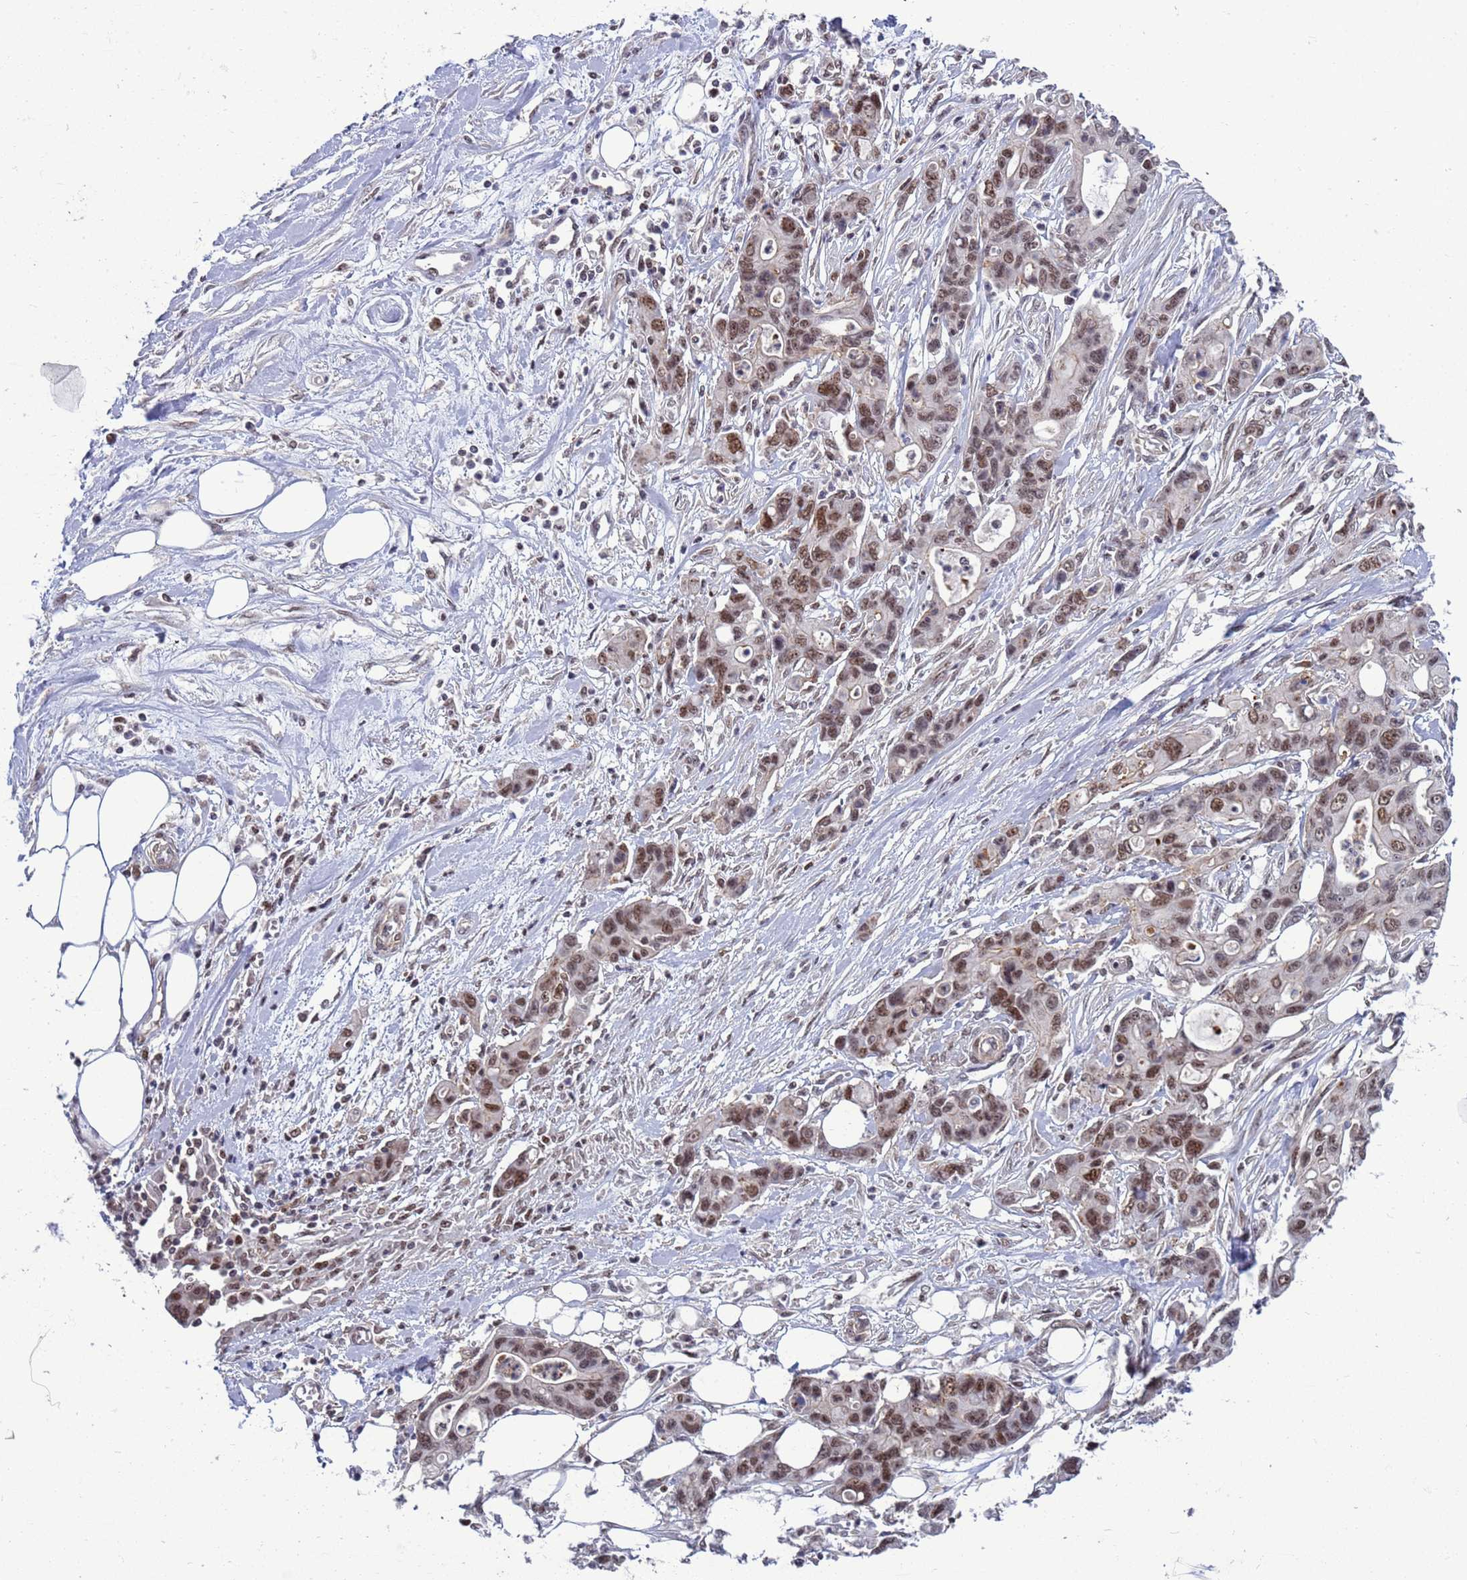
{"staining": {"intensity": "moderate", "quantity": ">75%", "location": "nuclear"}, "tissue": "ovarian cancer", "cell_type": "Tumor cells", "image_type": "cancer", "snomed": [{"axis": "morphology", "description": "Cystadenocarcinoma, mucinous, NOS"}, {"axis": "topography", "description": "Ovary"}], "caption": "A high-resolution photomicrograph shows IHC staining of ovarian cancer, which exhibits moderate nuclear staining in about >75% of tumor cells. The staining was performed using DAB (3,3'-diaminobenzidine), with brown indicating positive protein expression. Nuclei are stained blue with hematoxylin.", "gene": "NSL1", "patient": {"sex": "female", "age": 70}}